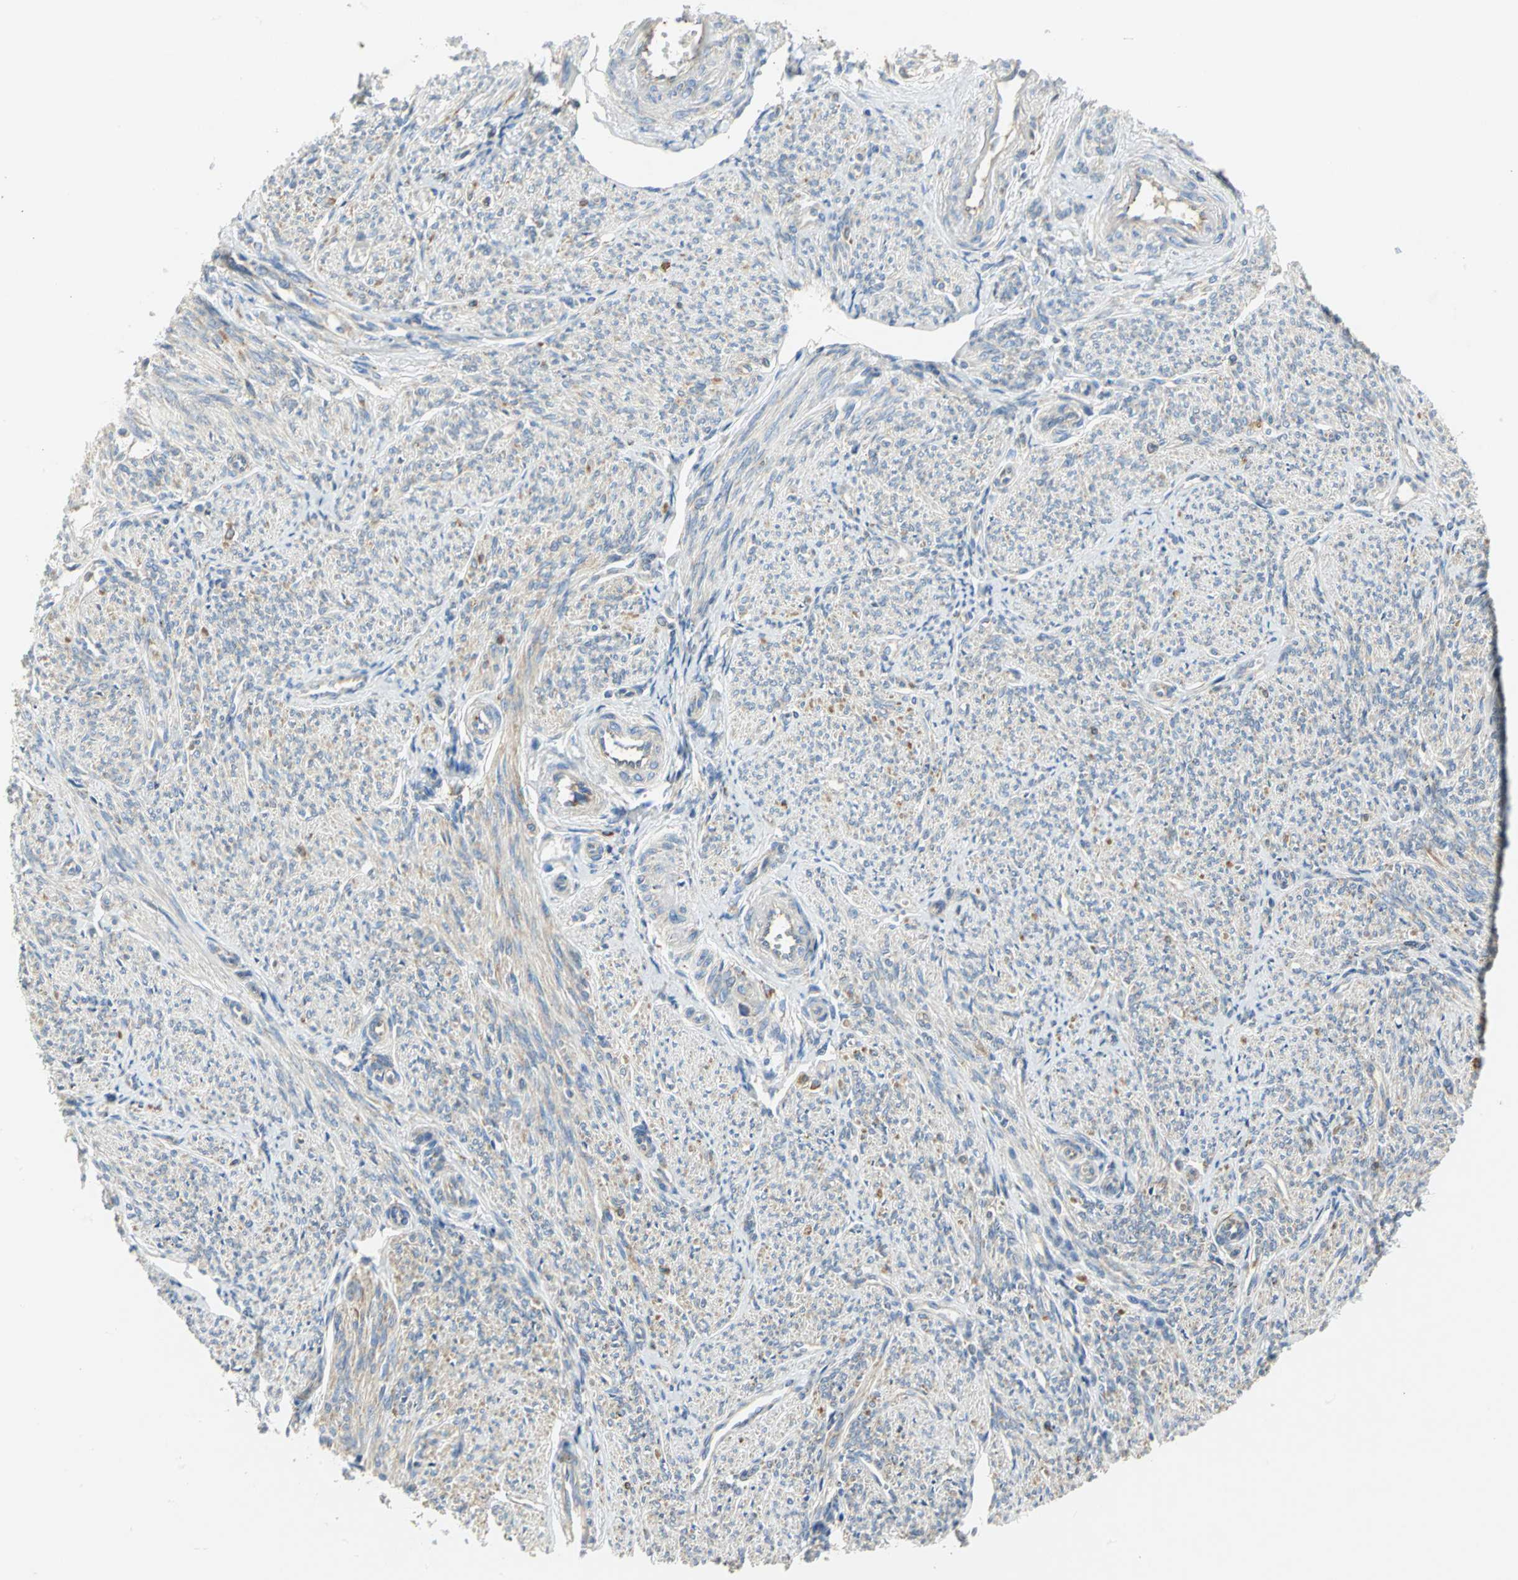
{"staining": {"intensity": "moderate", "quantity": "<25%", "location": "cytoplasmic/membranous"}, "tissue": "smooth muscle", "cell_type": "Smooth muscle cells", "image_type": "normal", "snomed": [{"axis": "morphology", "description": "Normal tissue, NOS"}, {"axis": "topography", "description": "Smooth muscle"}], "caption": "DAB immunohistochemical staining of unremarkable human smooth muscle reveals moderate cytoplasmic/membranous protein expression in about <25% of smooth muscle cells.", "gene": "TULP4", "patient": {"sex": "female", "age": 65}}